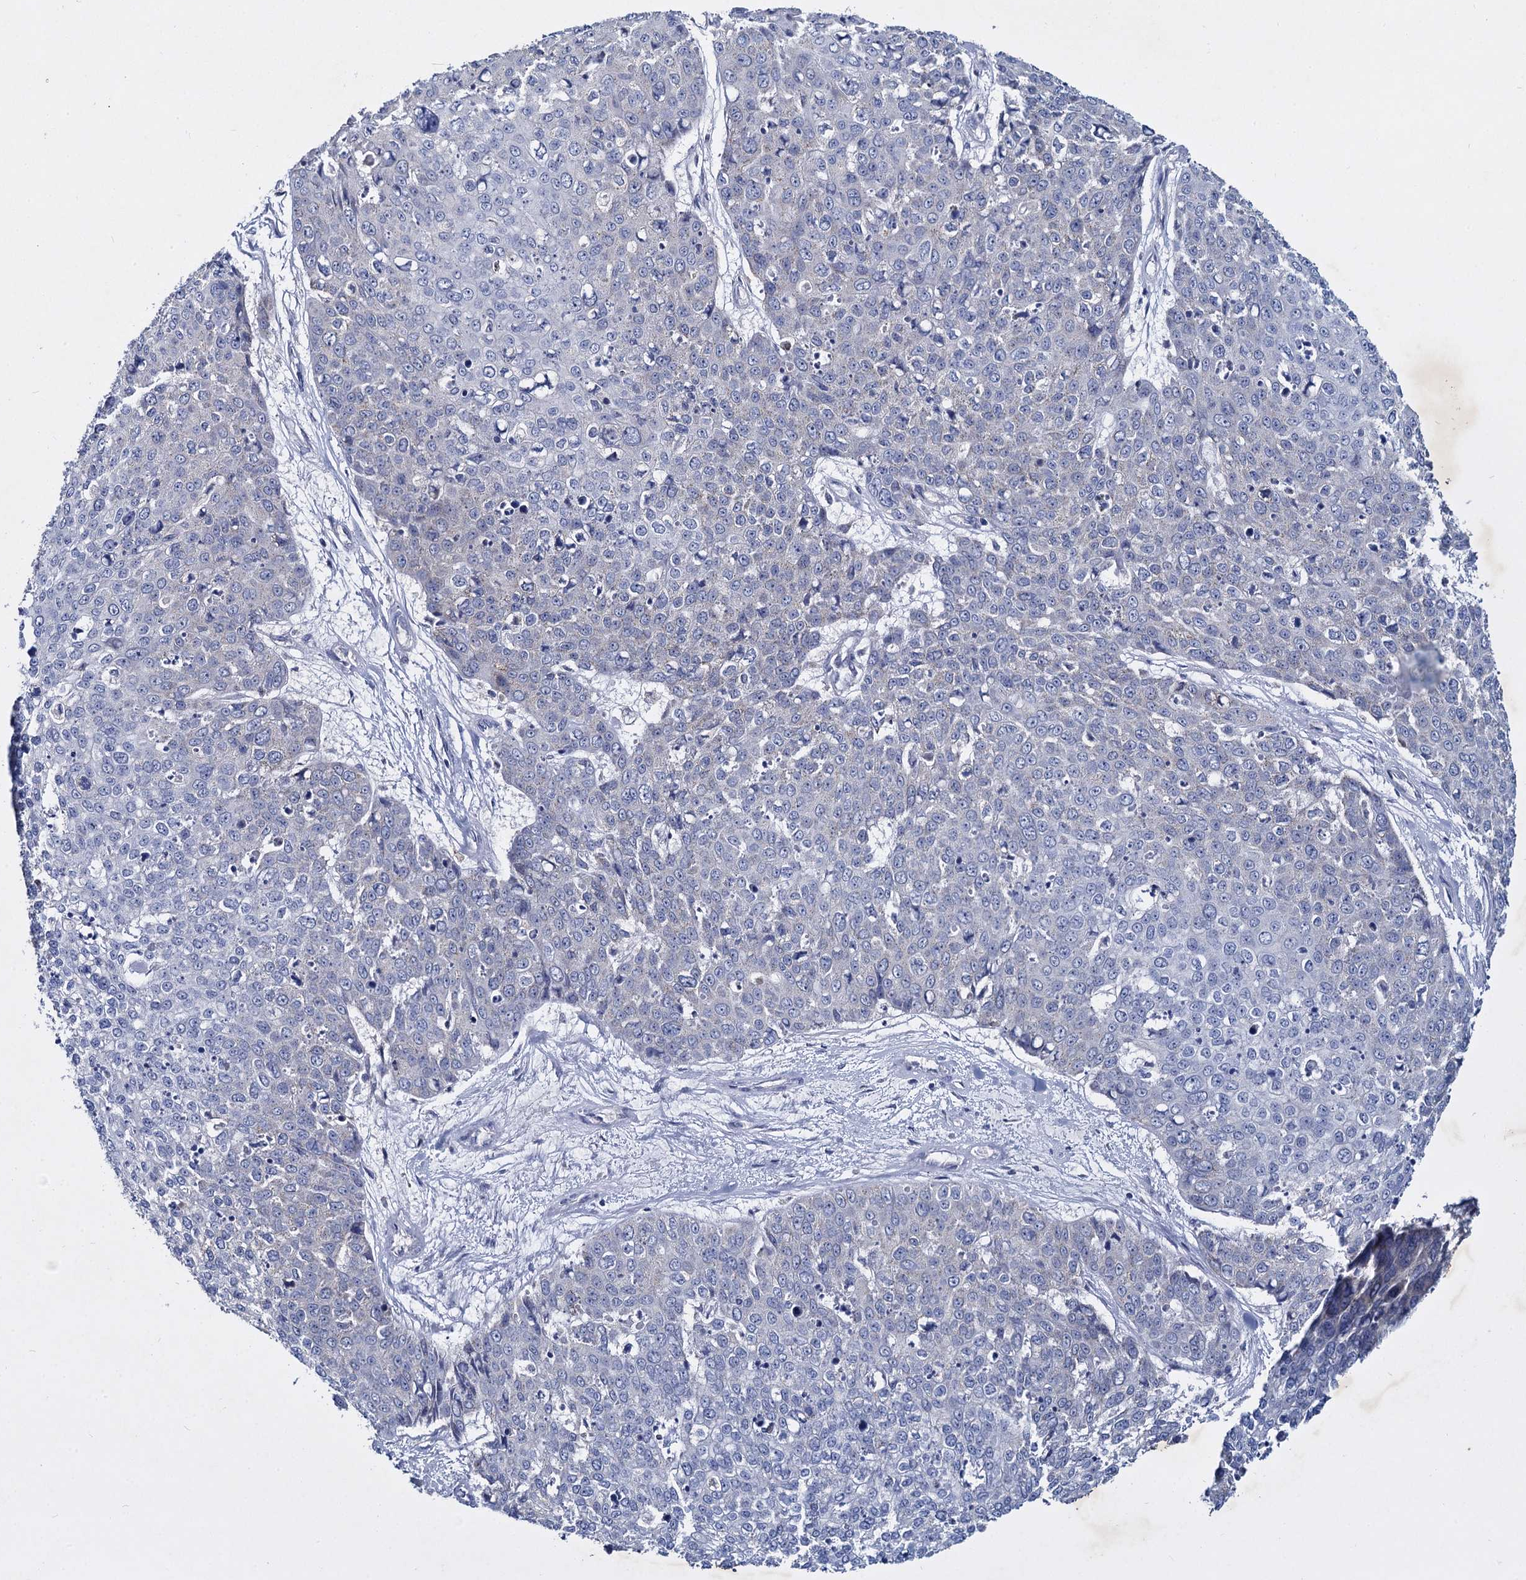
{"staining": {"intensity": "negative", "quantity": "none", "location": "none"}, "tissue": "skin cancer", "cell_type": "Tumor cells", "image_type": "cancer", "snomed": [{"axis": "morphology", "description": "Squamous cell carcinoma, NOS"}, {"axis": "topography", "description": "Skin"}], "caption": "Immunohistochemical staining of human skin cancer (squamous cell carcinoma) shows no significant staining in tumor cells. Brightfield microscopy of immunohistochemistry stained with DAB (3,3'-diaminobenzidine) (brown) and hematoxylin (blue), captured at high magnification.", "gene": "RPUSD4", "patient": {"sex": "male", "age": 71}}